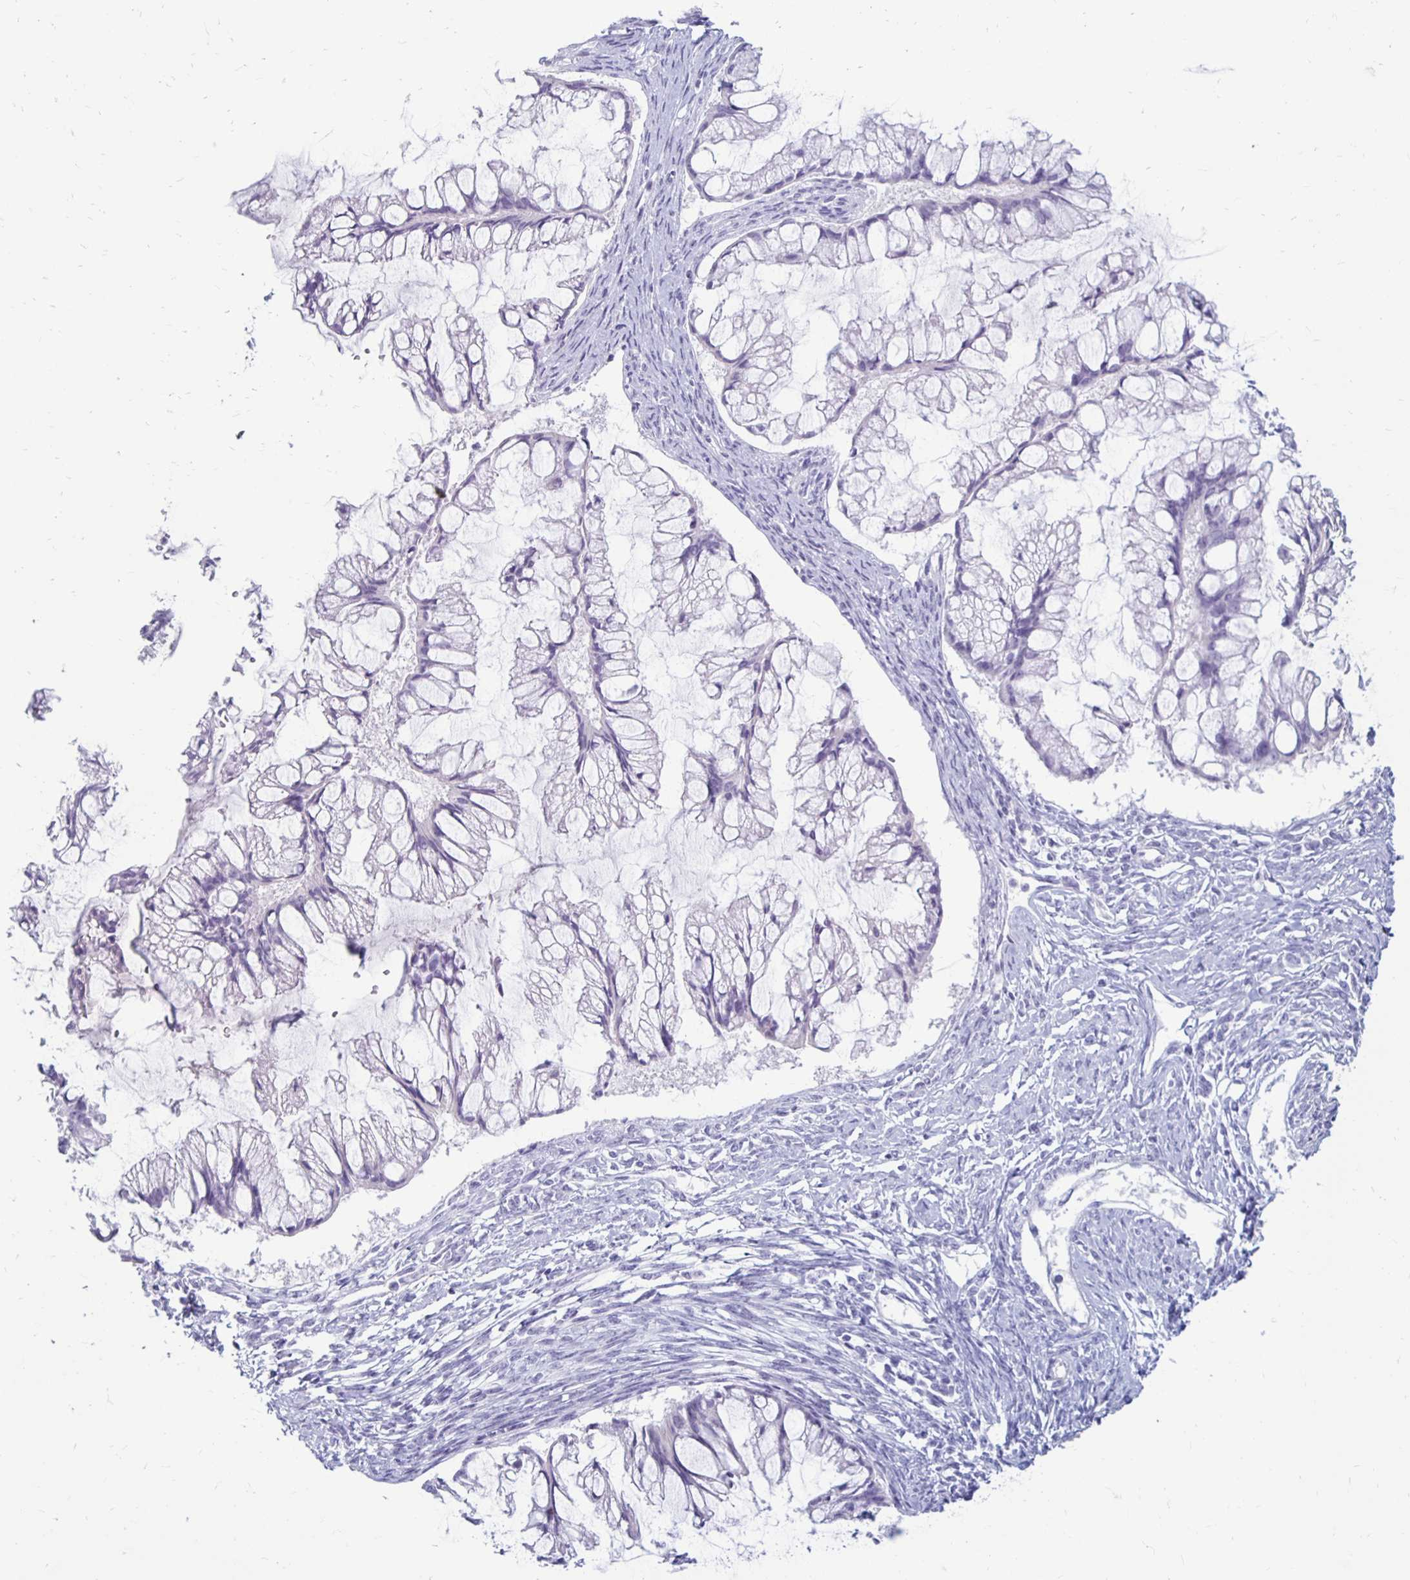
{"staining": {"intensity": "negative", "quantity": "none", "location": "none"}, "tissue": "ovarian cancer", "cell_type": "Tumor cells", "image_type": "cancer", "snomed": [{"axis": "morphology", "description": "Cystadenocarcinoma, mucinous, NOS"}, {"axis": "topography", "description": "Ovary"}], "caption": "Image shows no protein expression in tumor cells of ovarian cancer tissue.", "gene": "RYR1", "patient": {"sex": "female", "age": 73}}